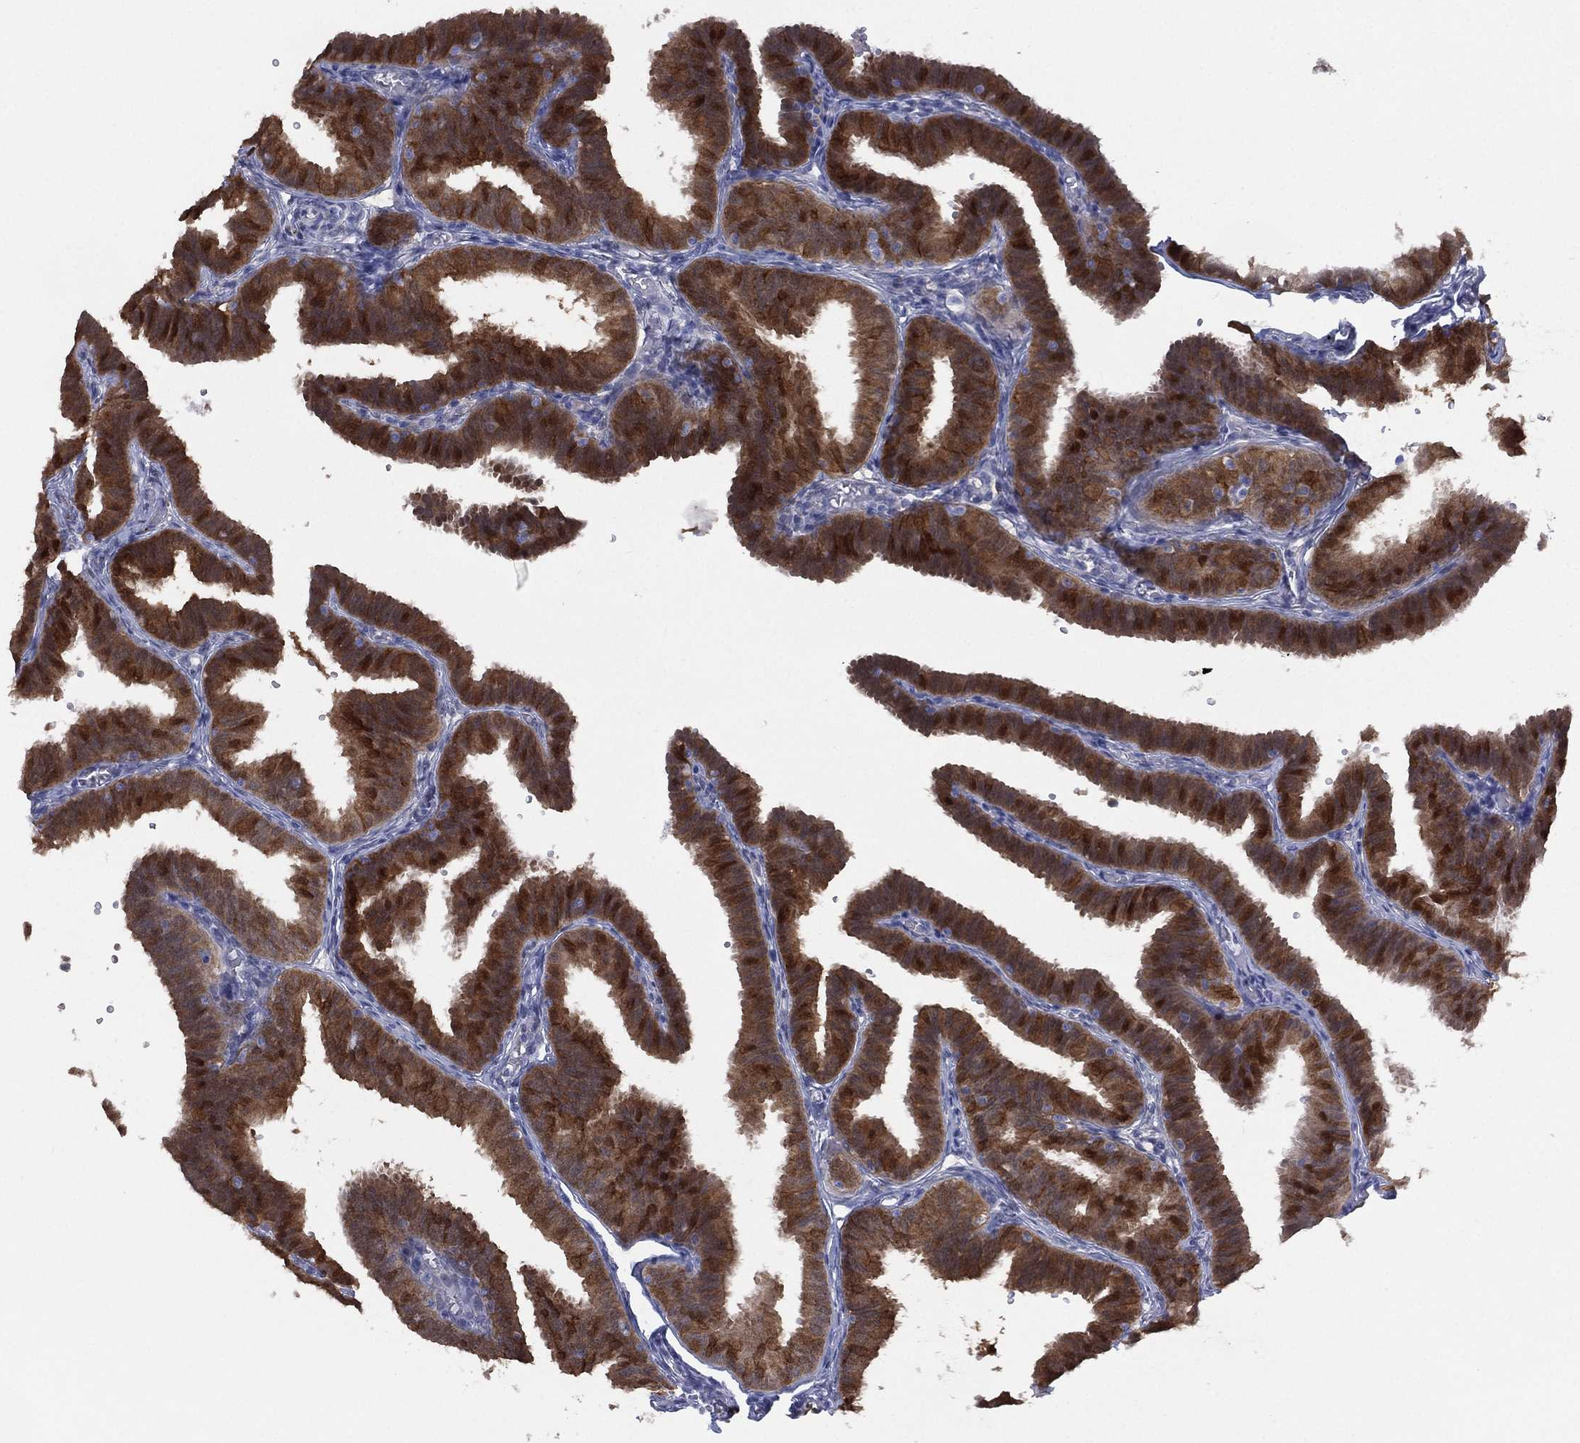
{"staining": {"intensity": "strong", "quantity": "25%-75%", "location": "cytoplasmic/membranous,nuclear"}, "tissue": "fallopian tube", "cell_type": "Glandular cells", "image_type": "normal", "snomed": [{"axis": "morphology", "description": "Normal tissue, NOS"}, {"axis": "topography", "description": "Fallopian tube"}], "caption": "Human fallopian tube stained for a protein (brown) exhibits strong cytoplasmic/membranous,nuclear positive staining in about 25%-75% of glandular cells.", "gene": "DDAH1", "patient": {"sex": "female", "age": 25}}